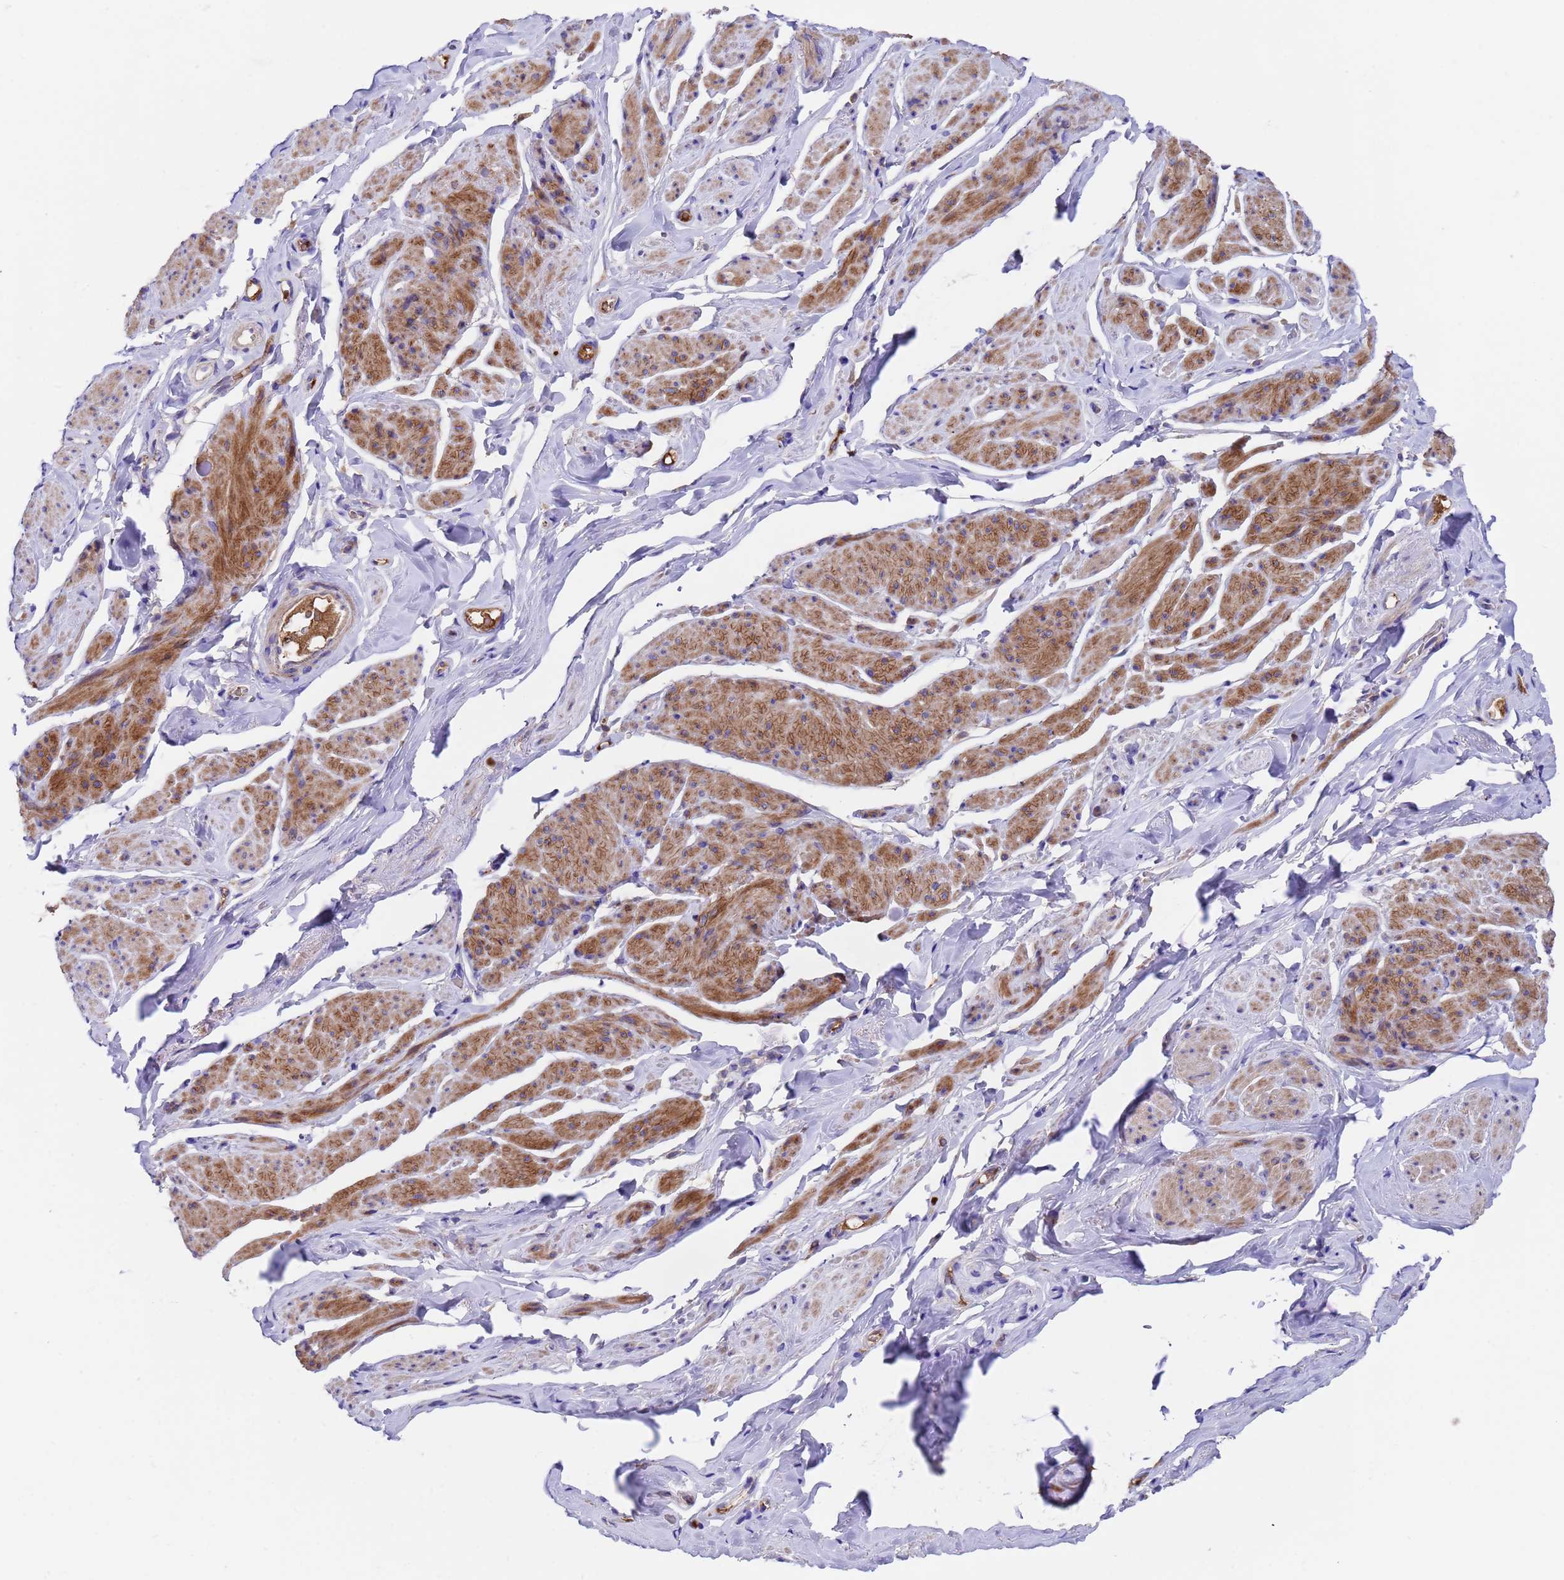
{"staining": {"intensity": "moderate", "quantity": "25%-75%", "location": "cytoplasmic/membranous"}, "tissue": "smooth muscle", "cell_type": "Smooth muscle cells", "image_type": "normal", "snomed": [{"axis": "morphology", "description": "Normal tissue, NOS"}, {"axis": "topography", "description": "Smooth muscle"}, {"axis": "topography", "description": "Peripheral nerve tissue"}], "caption": "The immunohistochemical stain highlights moderate cytoplasmic/membranous positivity in smooth muscle cells of benign smooth muscle. The protein of interest is shown in brown color, while the nuclei are stained blue.", "gene": "ELP6", "patient": {"sex": "male", "age": 69}}